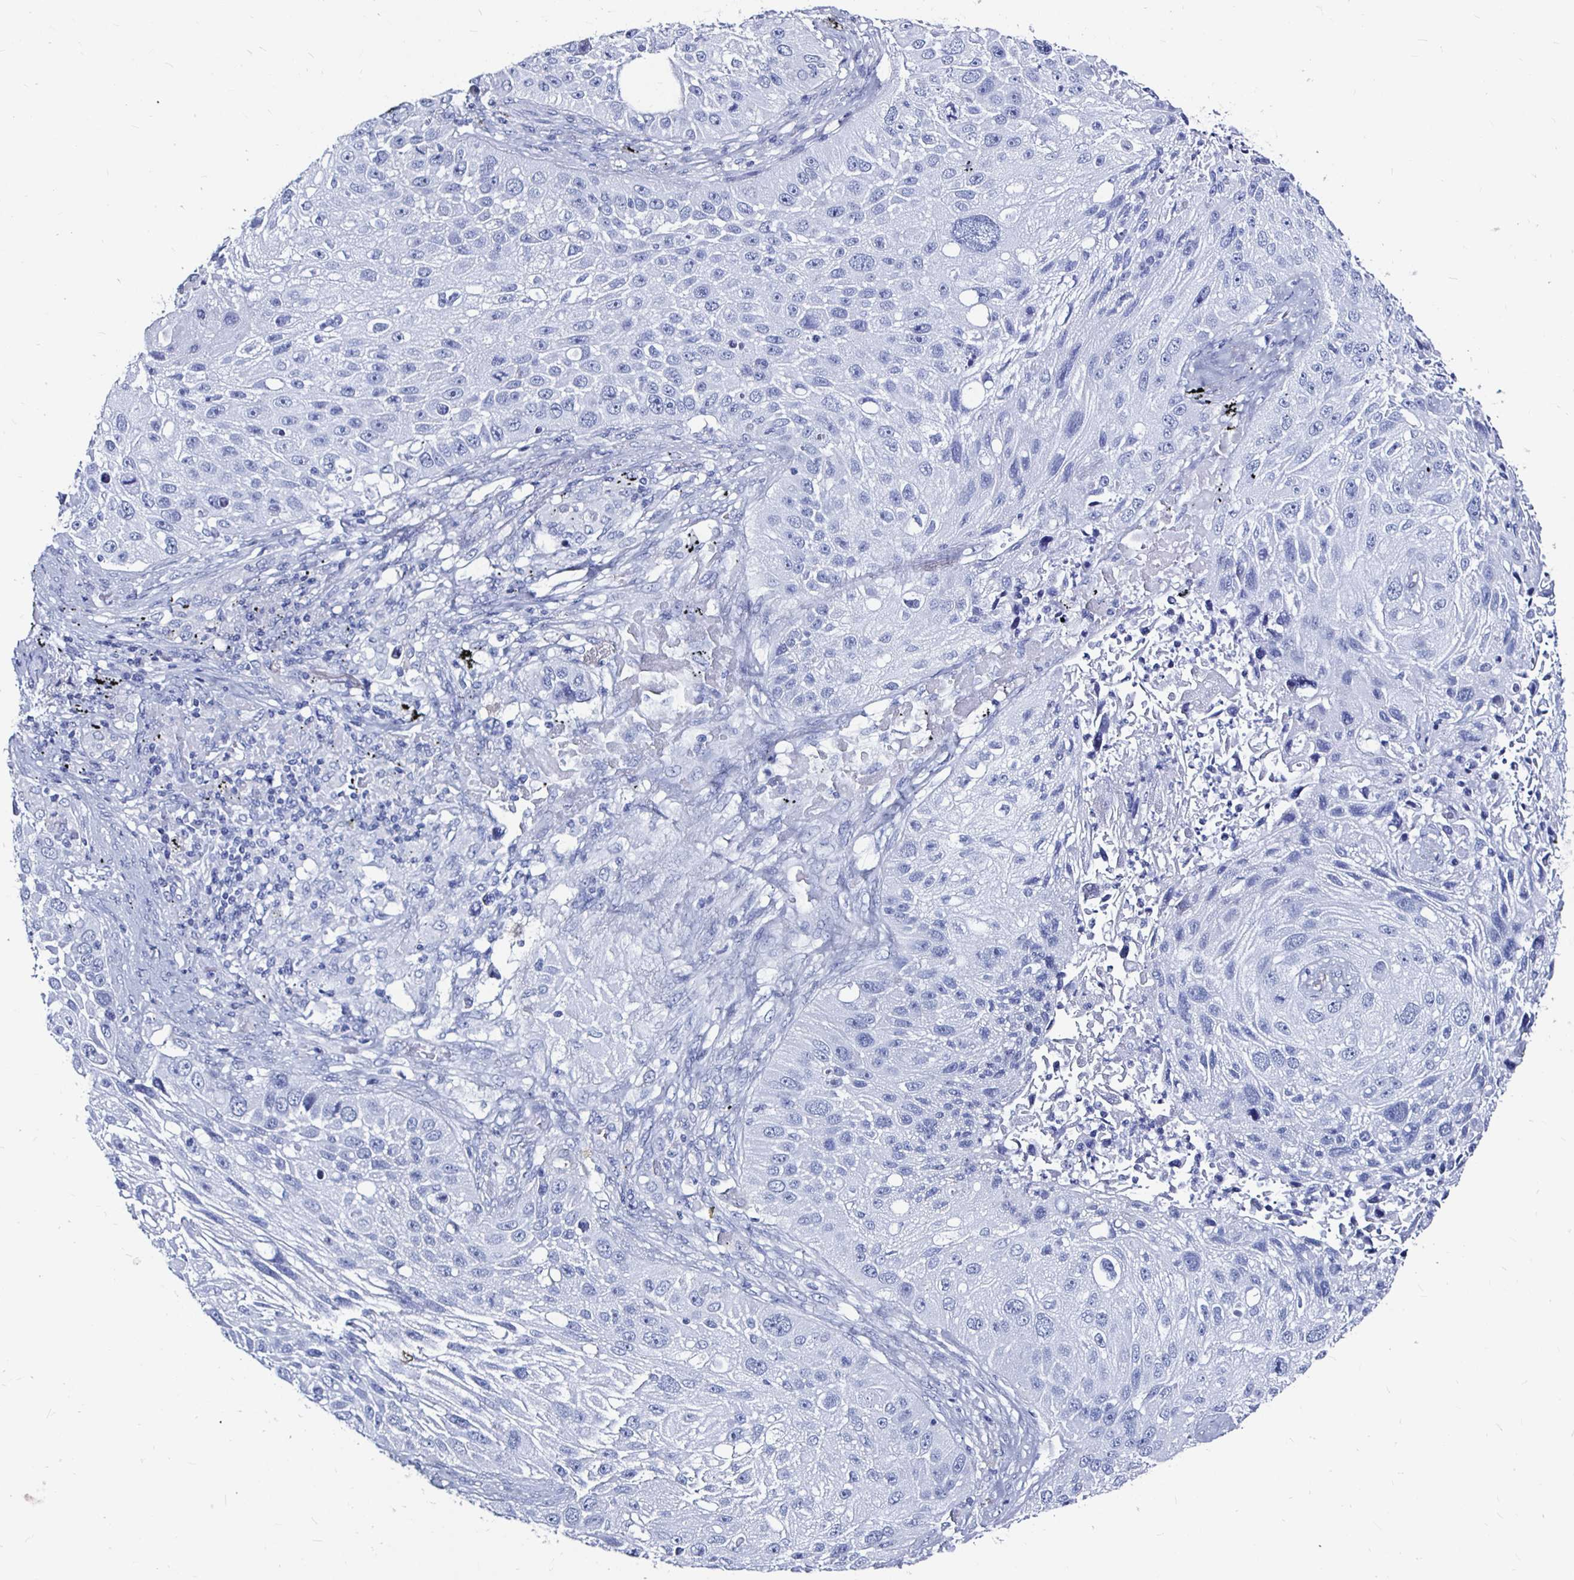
{"staining": {"intensity": "negative", "quantity": "none", "location": "none"}, "tissue": "lung cancer", "cell_type": "Tumor cells", "image_type": "cancer", "snomed": [{"axis": "morphology", "description": "Normal morphology"}, {"axis": "morphology", "description": "Squamous cell carcinoma, NOS"}, {"axis": "topography", "description": "Lymph node"}, {"axis": "topography", "description": "Lung"}], "caption": "The histopathology image demonstrates no significant expression in tumor cells of squamous cell carcinoma (lung). (DAB immunohistochemistry (IHC) visualized using brightfield microscopy, high magnification).", "gene": "LUZP4", "patient": {"sex": "male", "age": 67}}